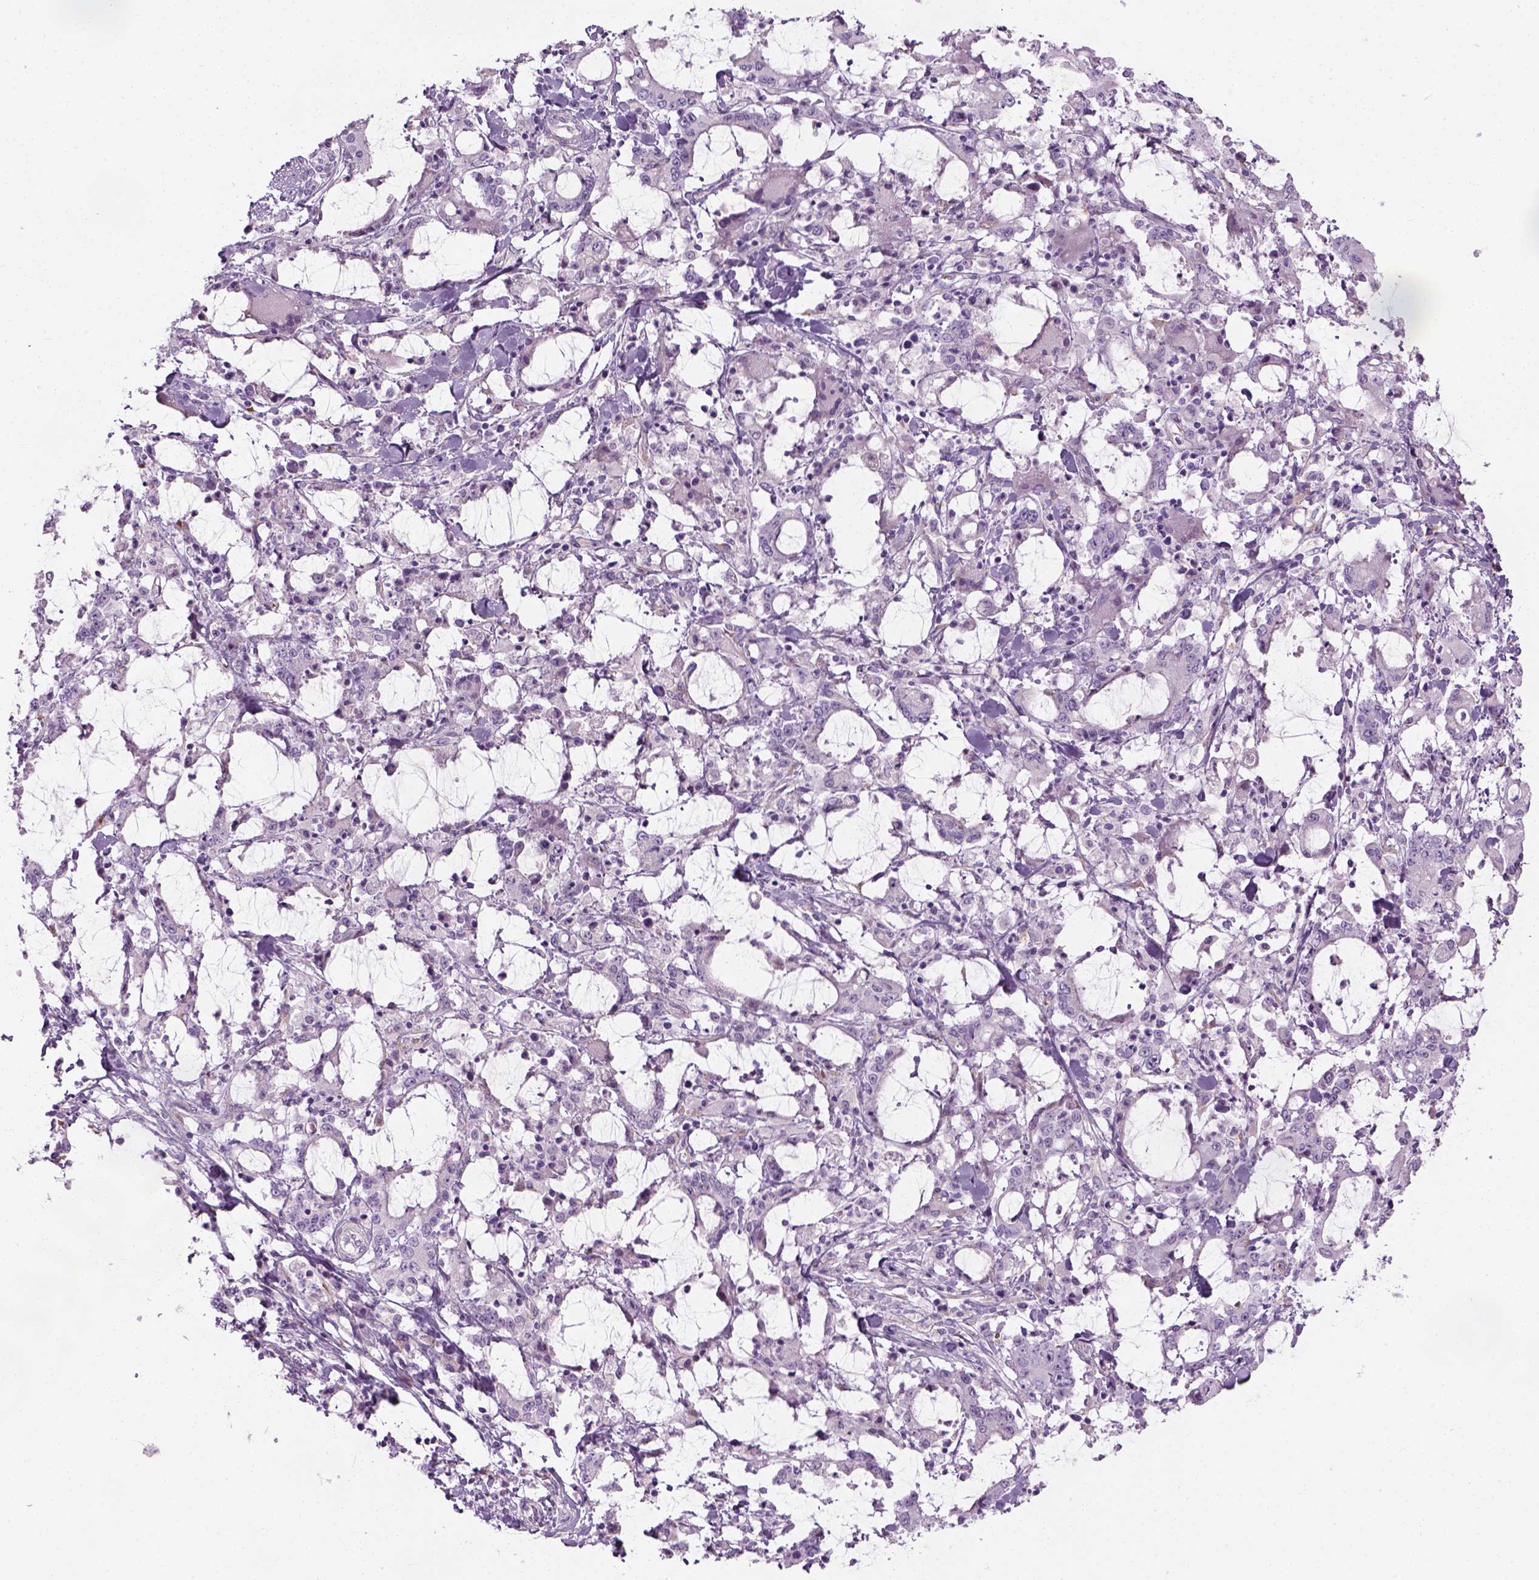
{"staining": {"intensity": "negative", "quantity": "none", "location": "none"}, "tissue": "stomach cancer", "cell_type": "Tumor cells", "image_type": "cancer", "snomed": [{"axis": "morphology", "description": "Adenocarcinoma, NOS"}, {"axis": "topography", "description": "Stomach, upper"}], "caption": "Immunohistochemistry (IHC) image of stomach cancer (adenocarcinoma) stained for a protein (brown), which exhibits no staining in tumor cells.", "gene": "CIBAR2", "patient": {"sex": "male", "age": 68}}